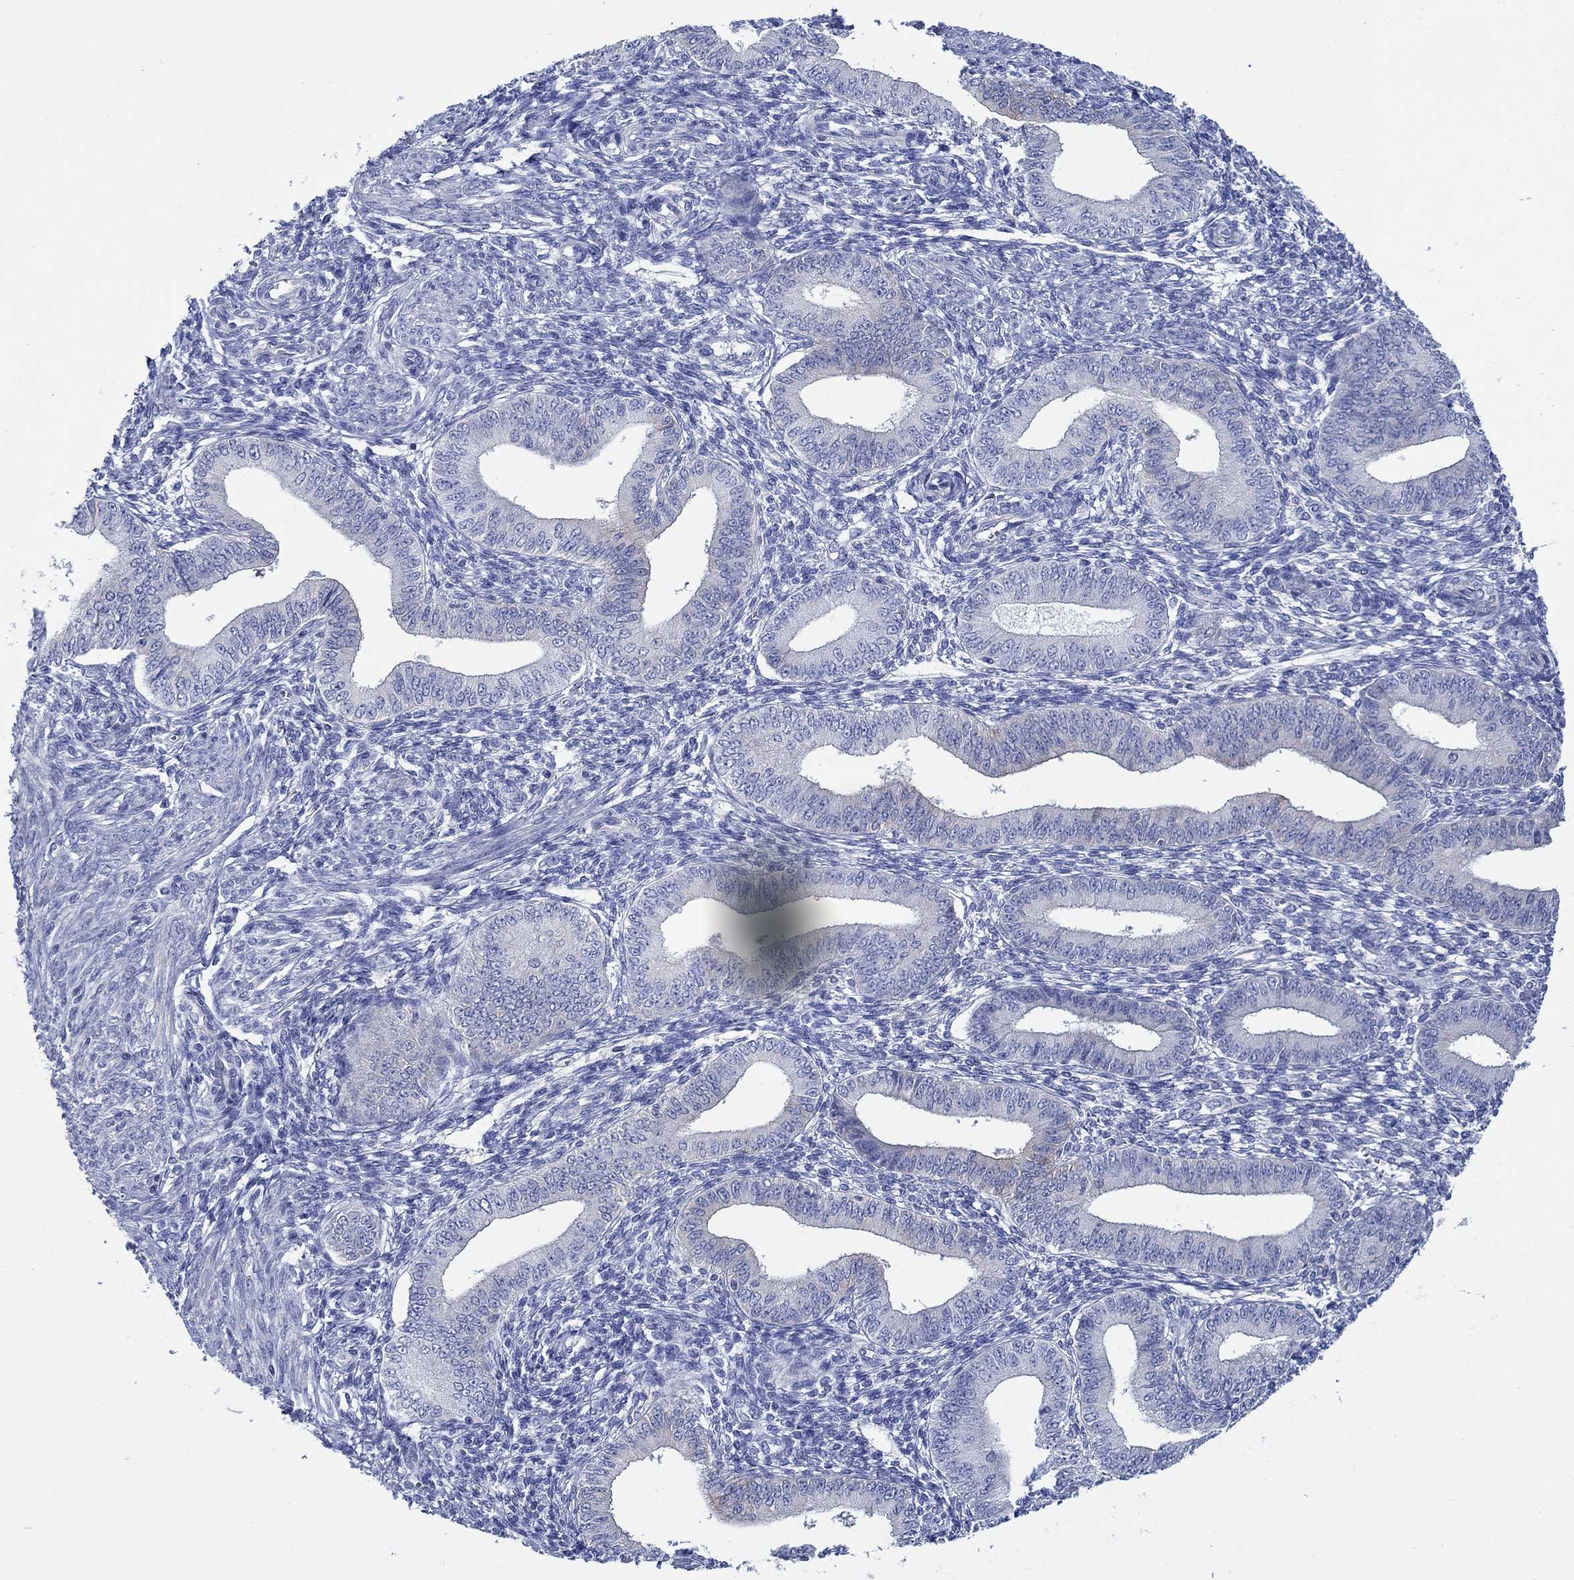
{"staining": {"intensity": "negative", "quantity": "none", "location": "none"}, "tissue": "endometrium", "cell_type": "Cells in endometrial stroma", "image_type": "normal", "snomed": [{"axis": "morphology", "description": "Normal tissue, NOS"}, {"axis": "topography", "description": "Endometrium"}], "caption": "This histopathology image is of unremarkable endometrium stained with immunohistochemistry to label a protein in brown with the nuclei are counter-stained blue. There is no staining in cells in endometrial stroma.", "gene": "ENSG00000251537", "patient": {"sex": "female", "age": 42}}